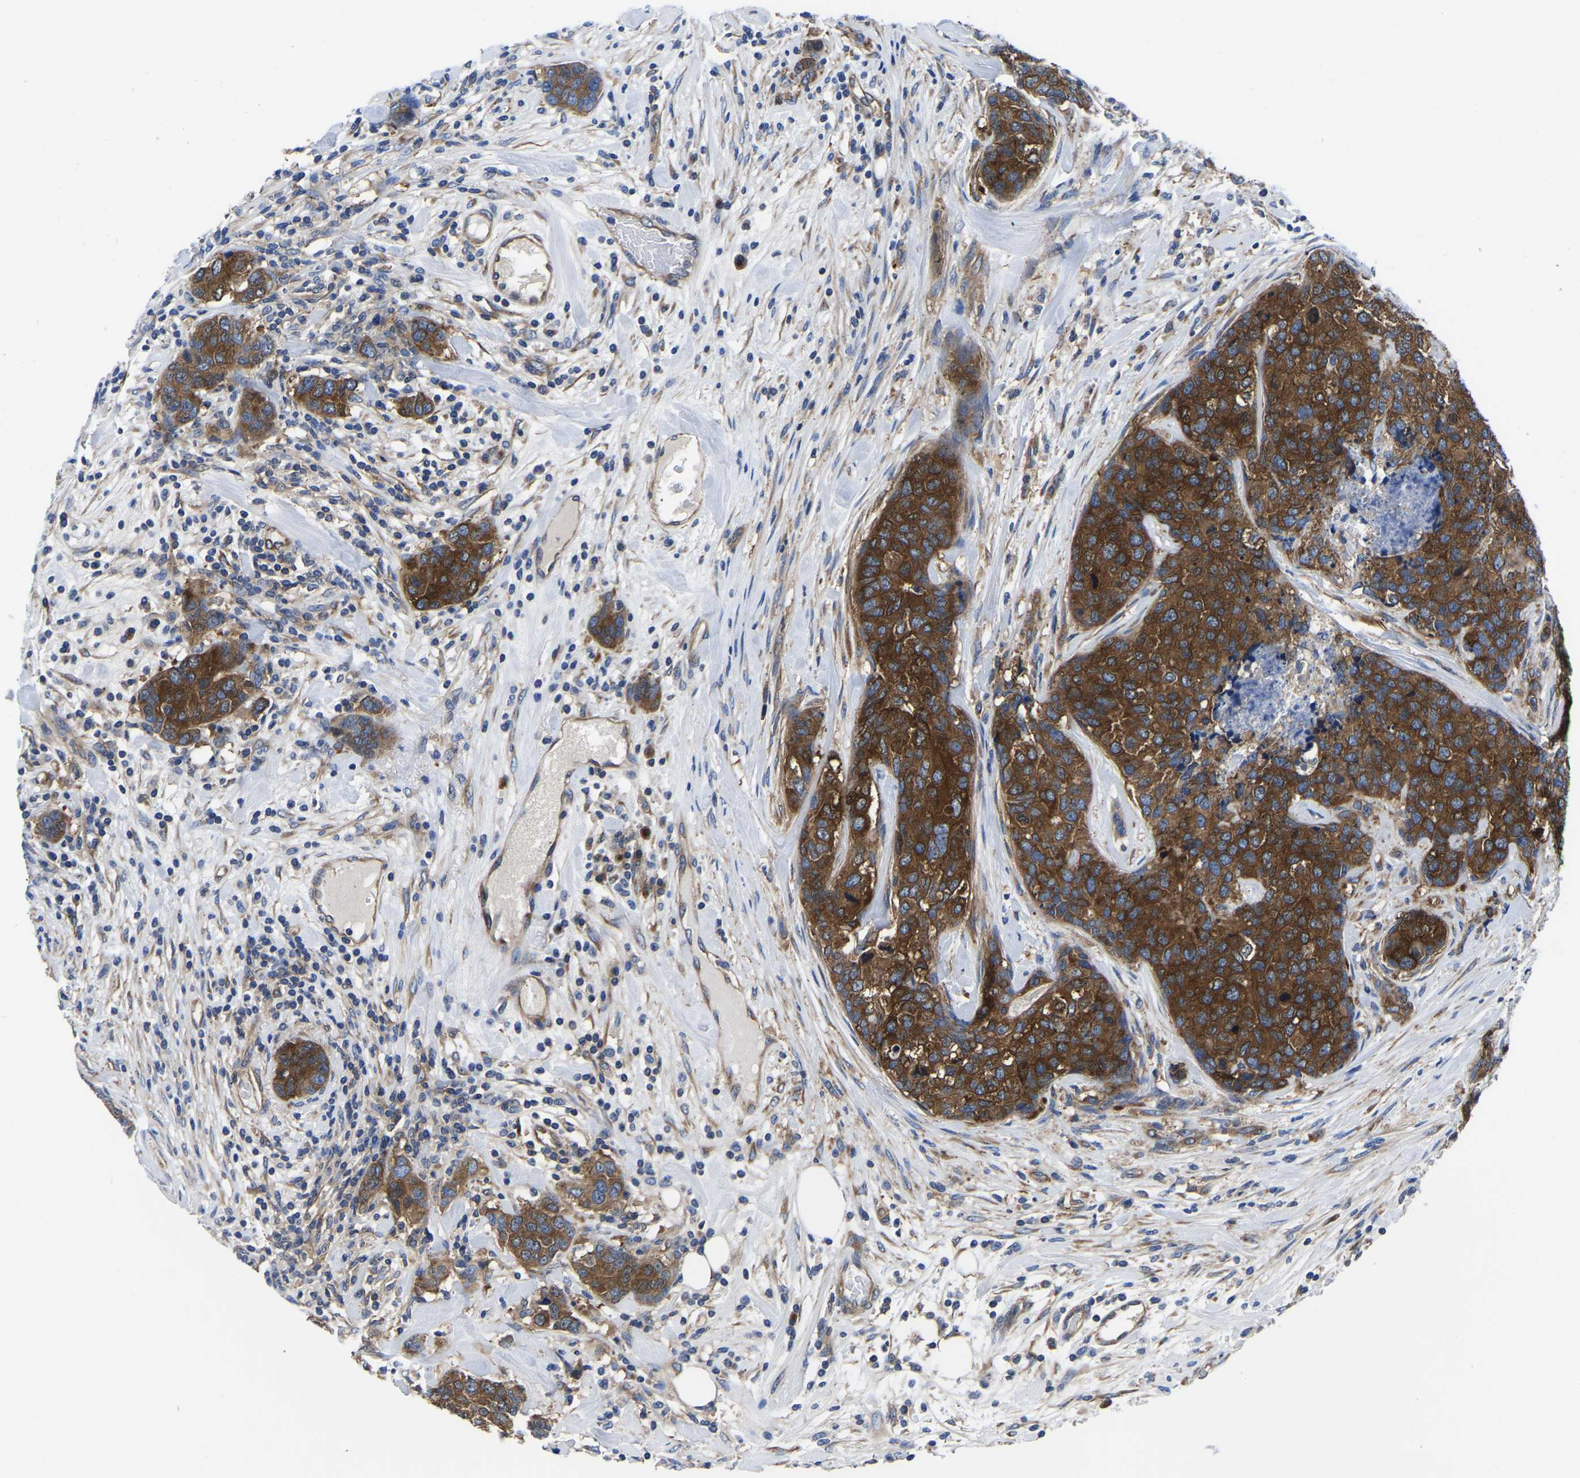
{"staining": {"intensity": "strong", "quantity": ">75%", "location": "cytoplasmic/membranous"}, "tissue": "breast cancer", "cell_type": "Tumor cells", "image_type": "cancer", "snomed": [{"axis": "morphology", "description": "Lobular carcinoma"}, {"axis": "topography", "description": "Breast"}], "caption": "This histopathology image exhibits breast lobular carcinoma stained with immunohistochemistry to label a protein in brown. The cytoplasmic/membranous of tumor cells show strong positivity for the protein. Nuclei are counter-stained blue.", "gene": "TFG", "patient": {"sex": "female", "age": 59}}